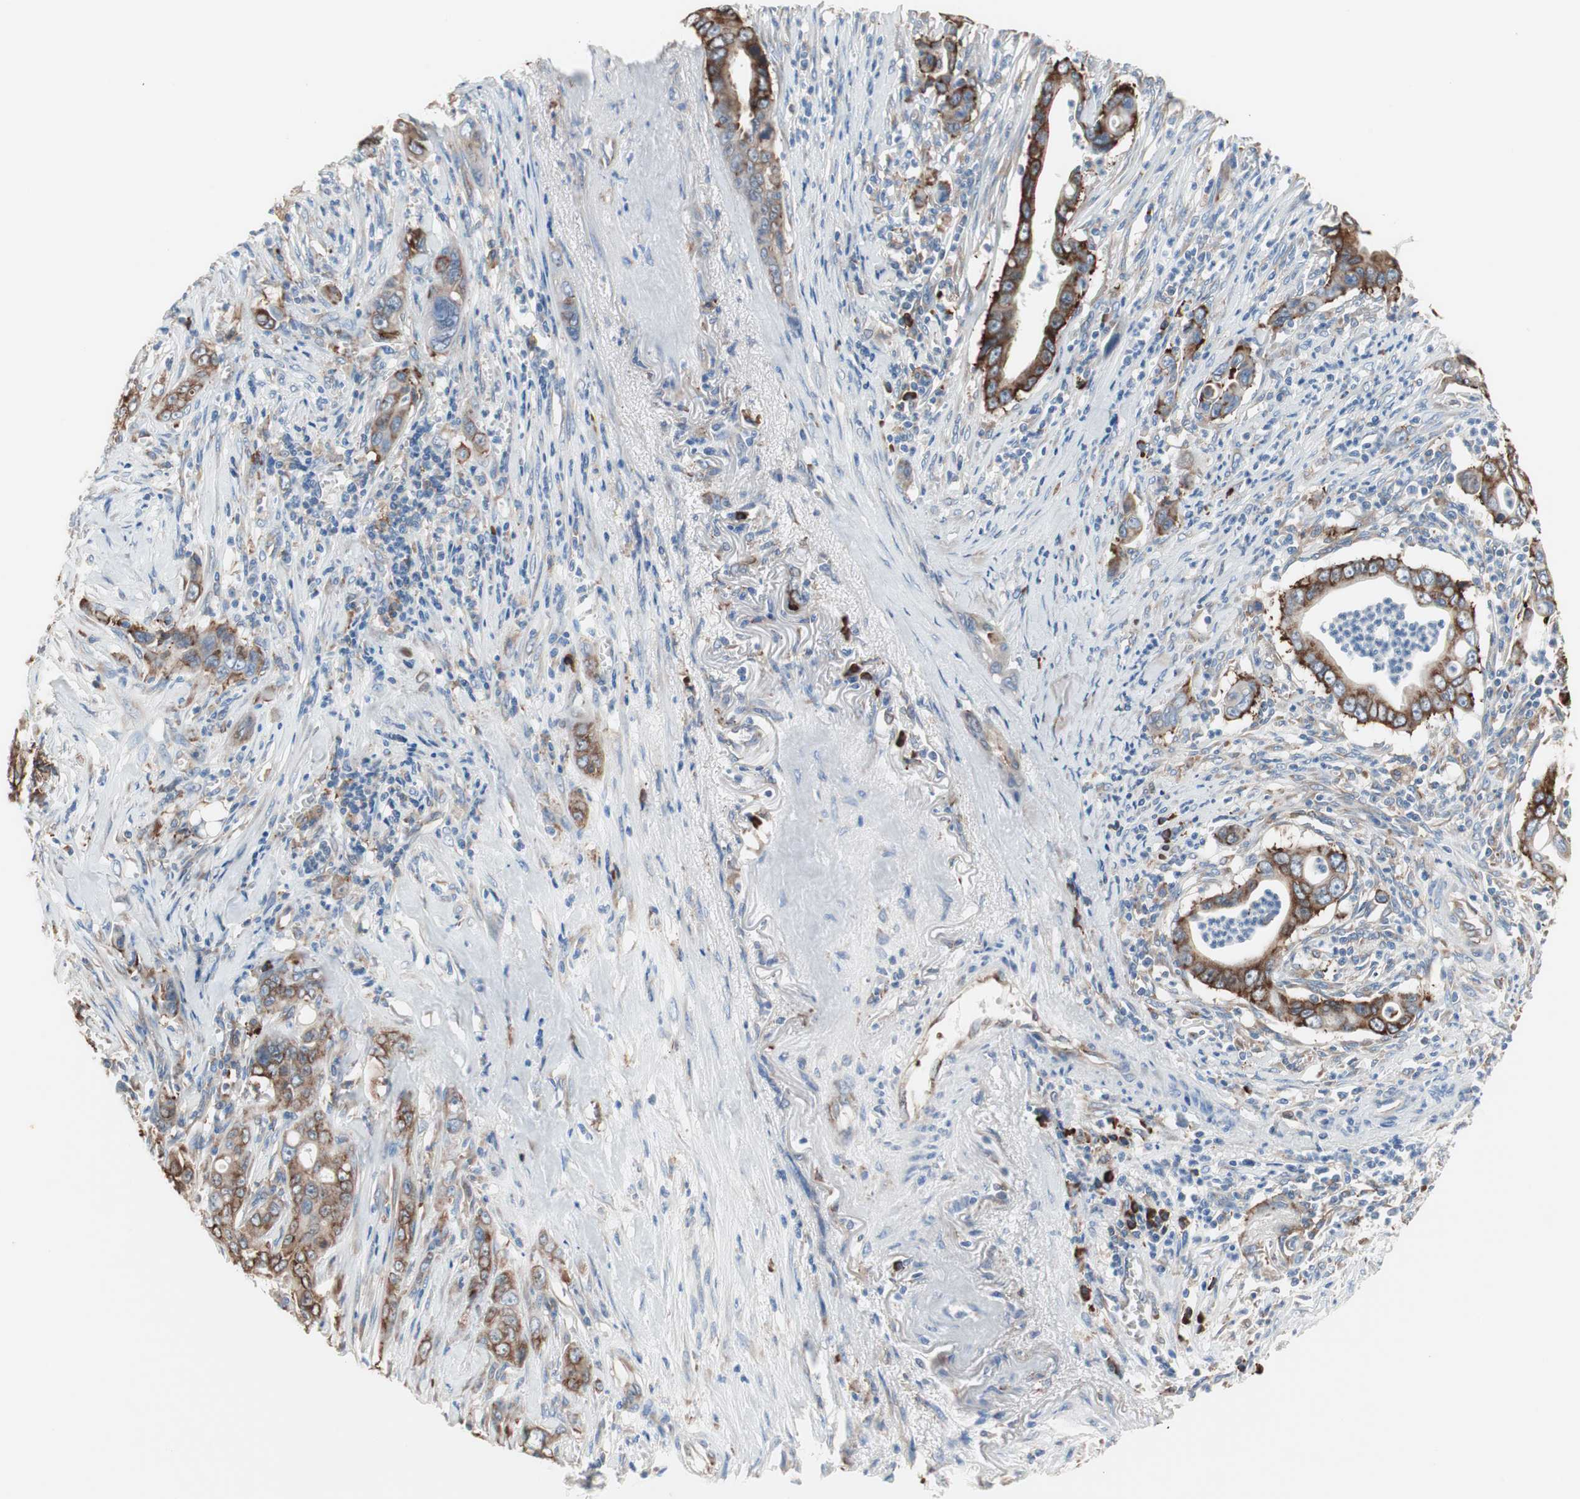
{"staining": {"intensity": "moderate", "quantity": ">75%", "location": "cytoplasmic/membranous"}, "tissue": "pancreatic cancer", "cell_type": "Tumor cells", "image_type": "cancer", "snomed": [{"axis": "morphology", "description": "Adenocarcinoma, NOS"}, {"axis": "topography", "description": "Pancreas"}], "caption": "Immunohistochemical staining of human pancreatic cancer (adenocarcinoma) shows moderate cytoplasmic/membranous protein positivity in about >75% of tumor cells.", "gene": "SLC27A4", "patient": {"sex": "male", "age": 59}}